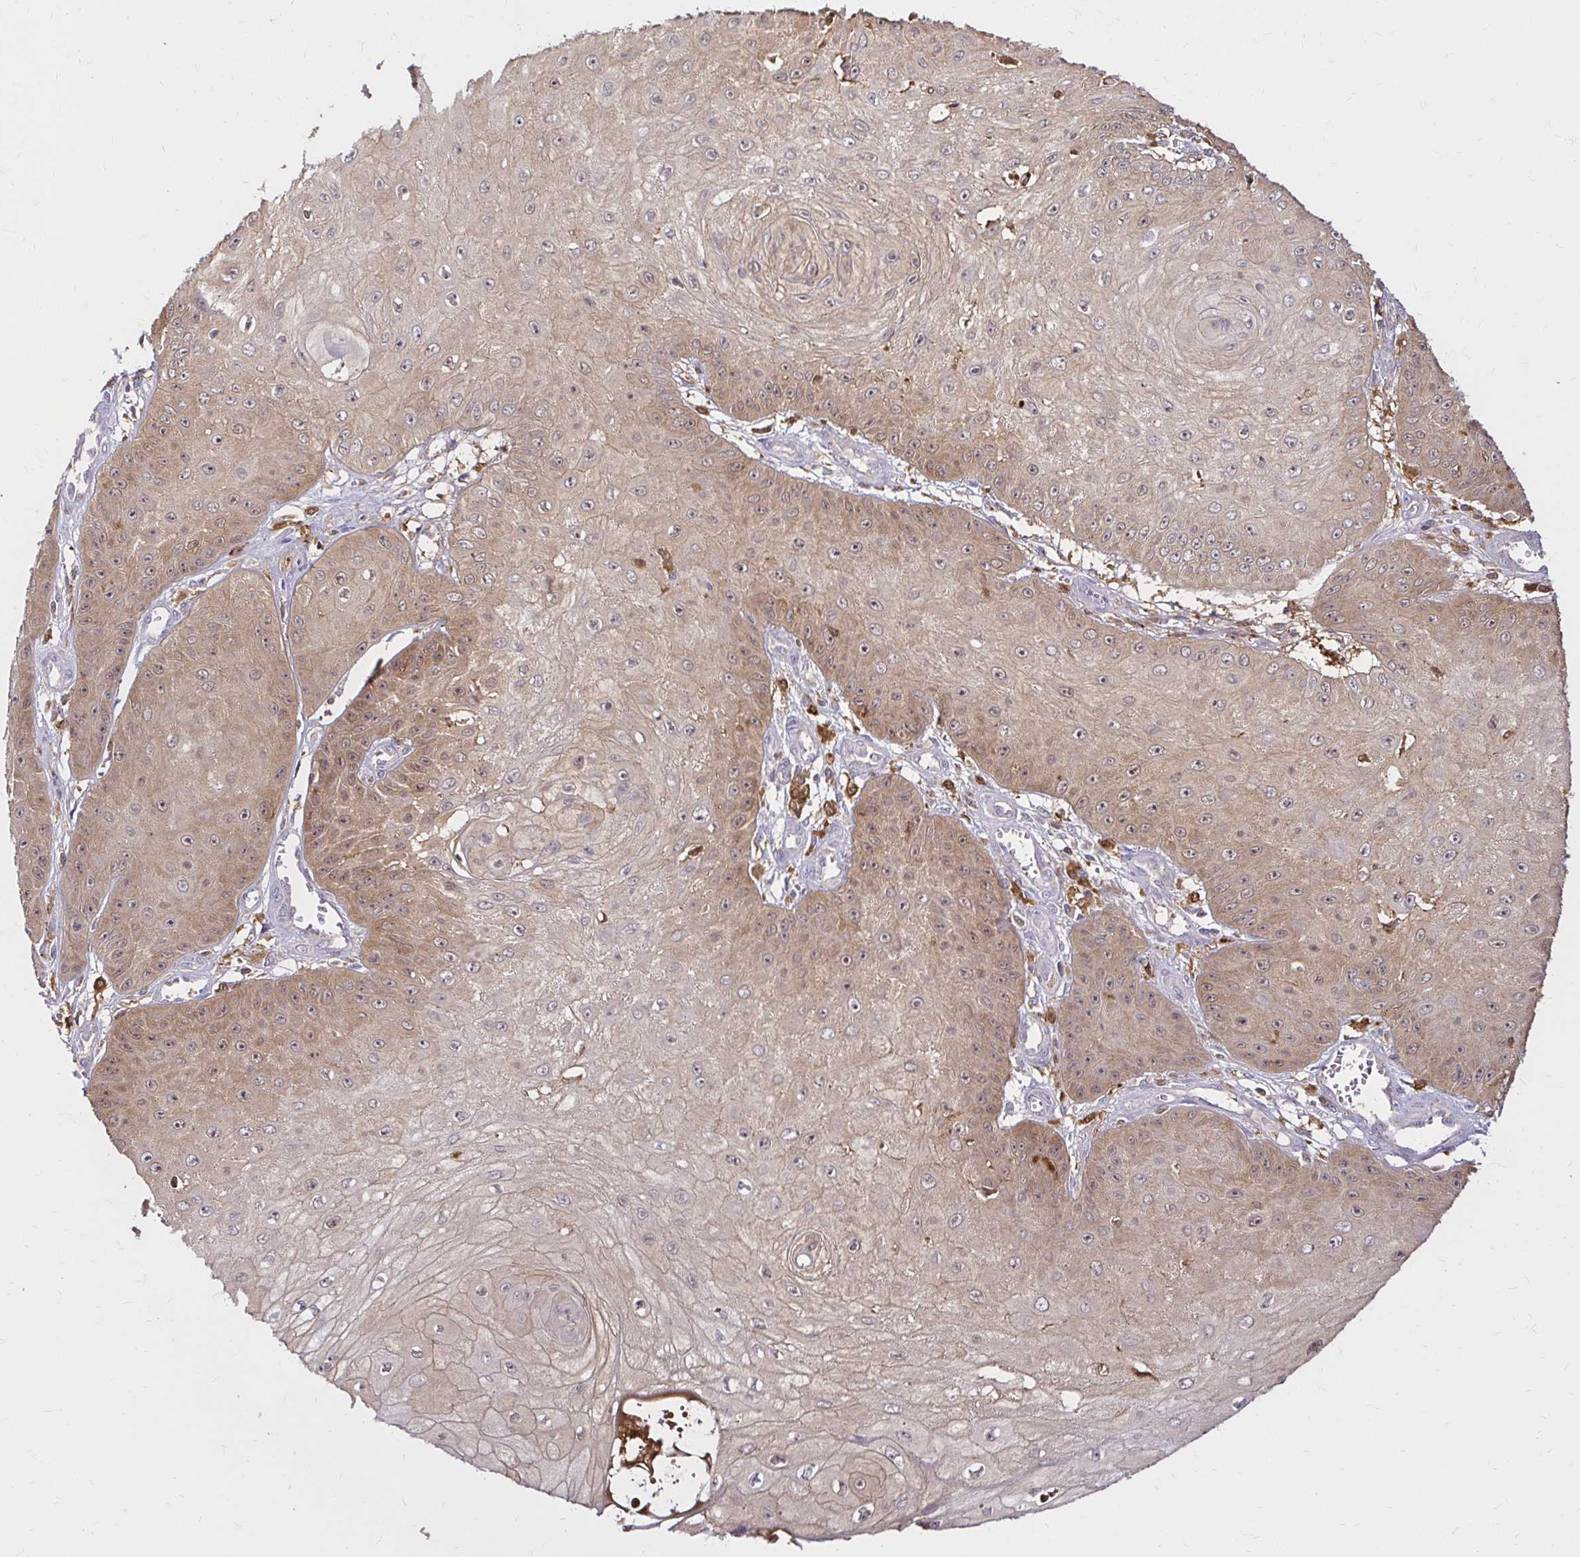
{"staining": {"intensity": "weak", "quantity": "25%-75%", "location": "cytoplasmic/membranous,nuclear"}, "tissue": "skin cancer", "cell_type": "Tumor cells", "image_type": "cancer", "snomed": [{"axis": "morphology", "description": "Squamous cell carcinoma, NOS"}, {"axis": "topography", "description": "Skin"}], "caption": "This photomicrograph shows skin cancer stained with IHC to label a protein in brown. The cytoplasmic/membranous and nuclear of tumor cells show weak positivity for the protein. Nuclei are counter-stained blue.", "gene": "PYCARD", "patient": {"sex": "male", "age": 70}}